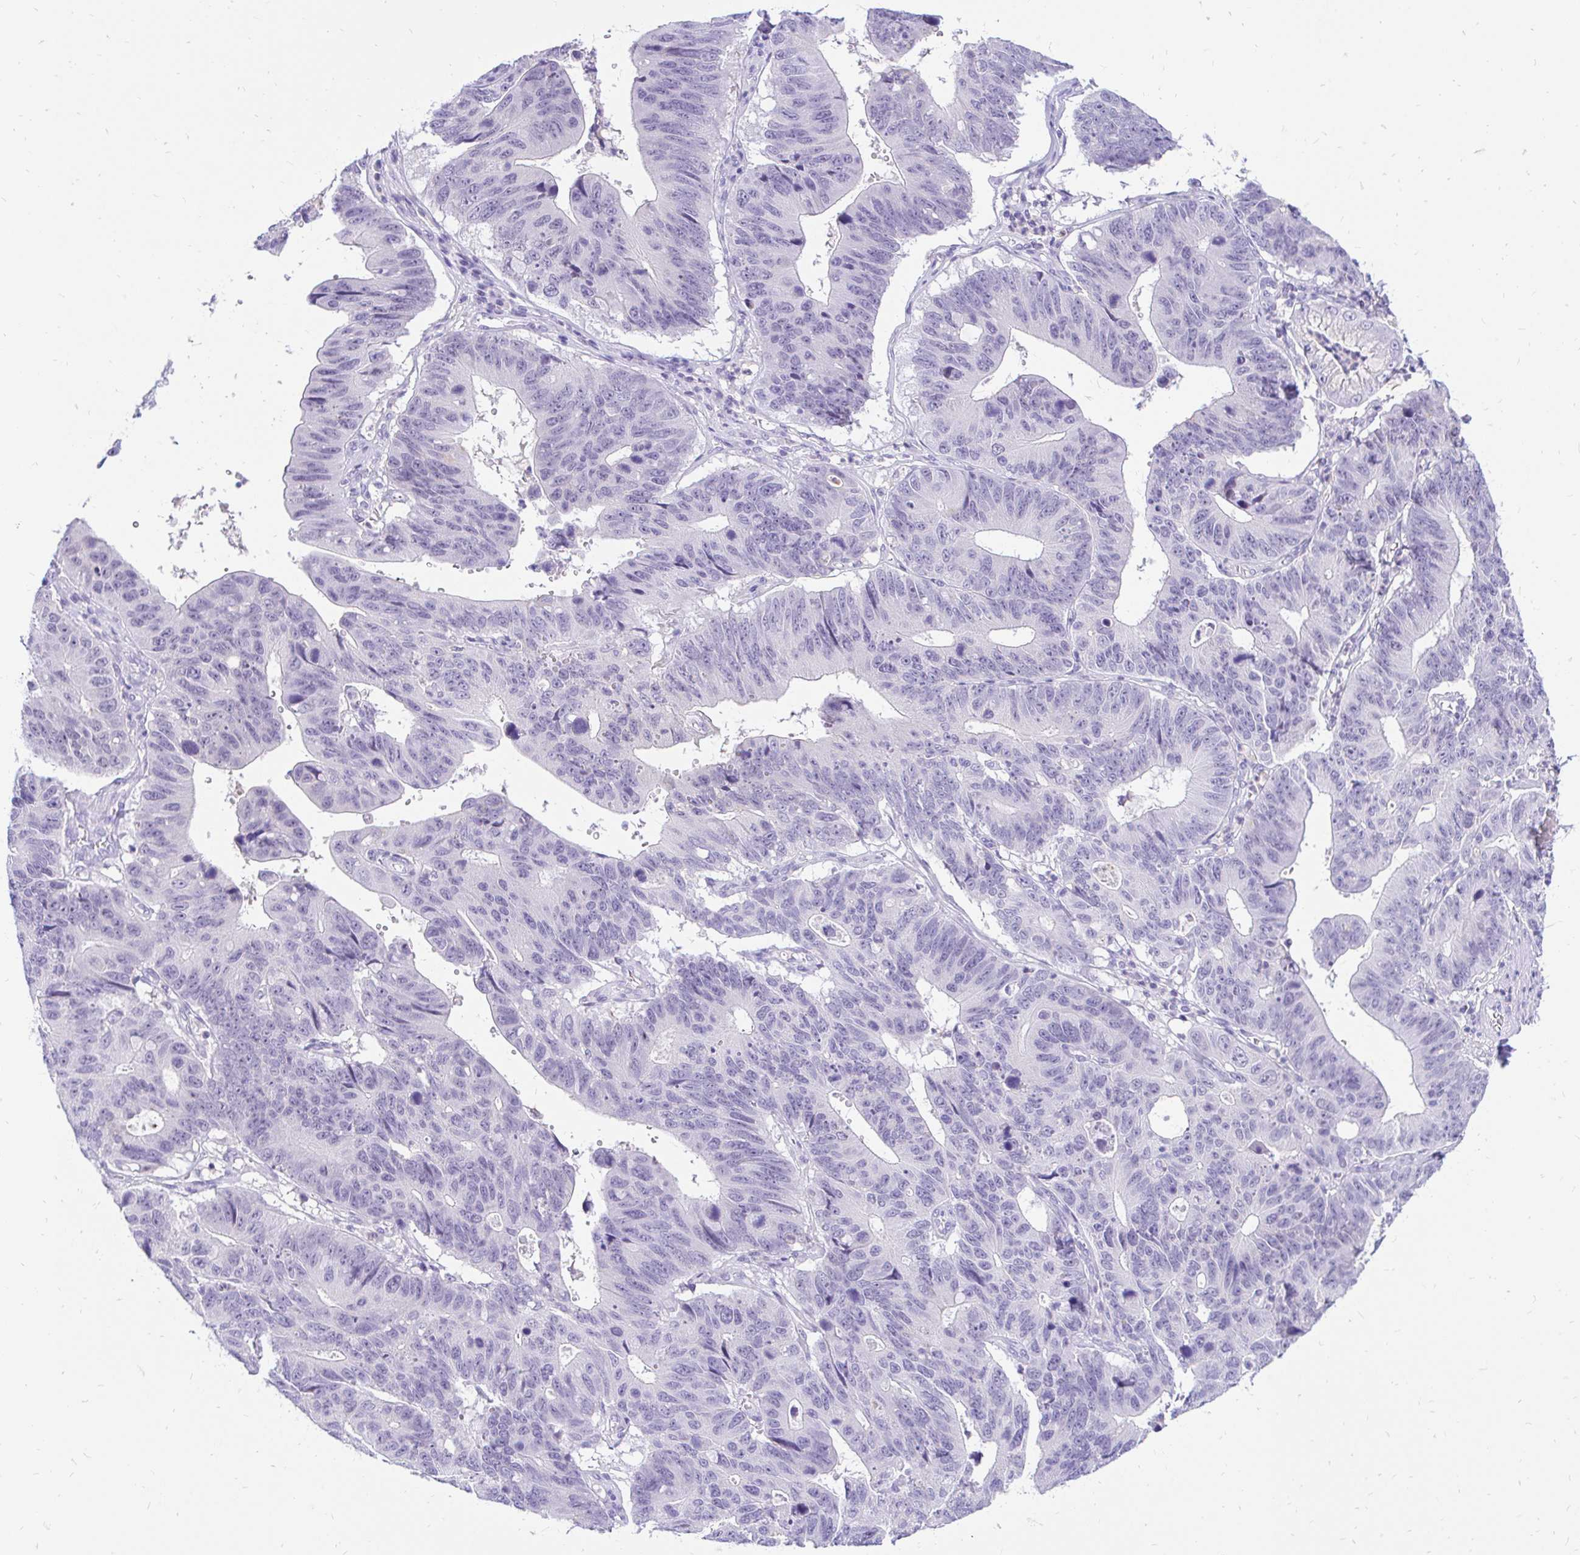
{"staining": {"intensity": "negative", "quantity": "none", "location": "none"}, "tissue": "stomach cancer", "cell_type": "Tumor cells", "image_type": "cancer", "snomed": [{"axis": "morphology", "description": "Adenocarcinoma, NOS"}, {"axis": "topography", "description": "Stomach"}], "caption": "This is an immunohistochemistry micrograph of human stomach cancer. There is no positivity in tumor cells.", "gene": "FATE1", "patient": {"sex": "male", "age": 59}}